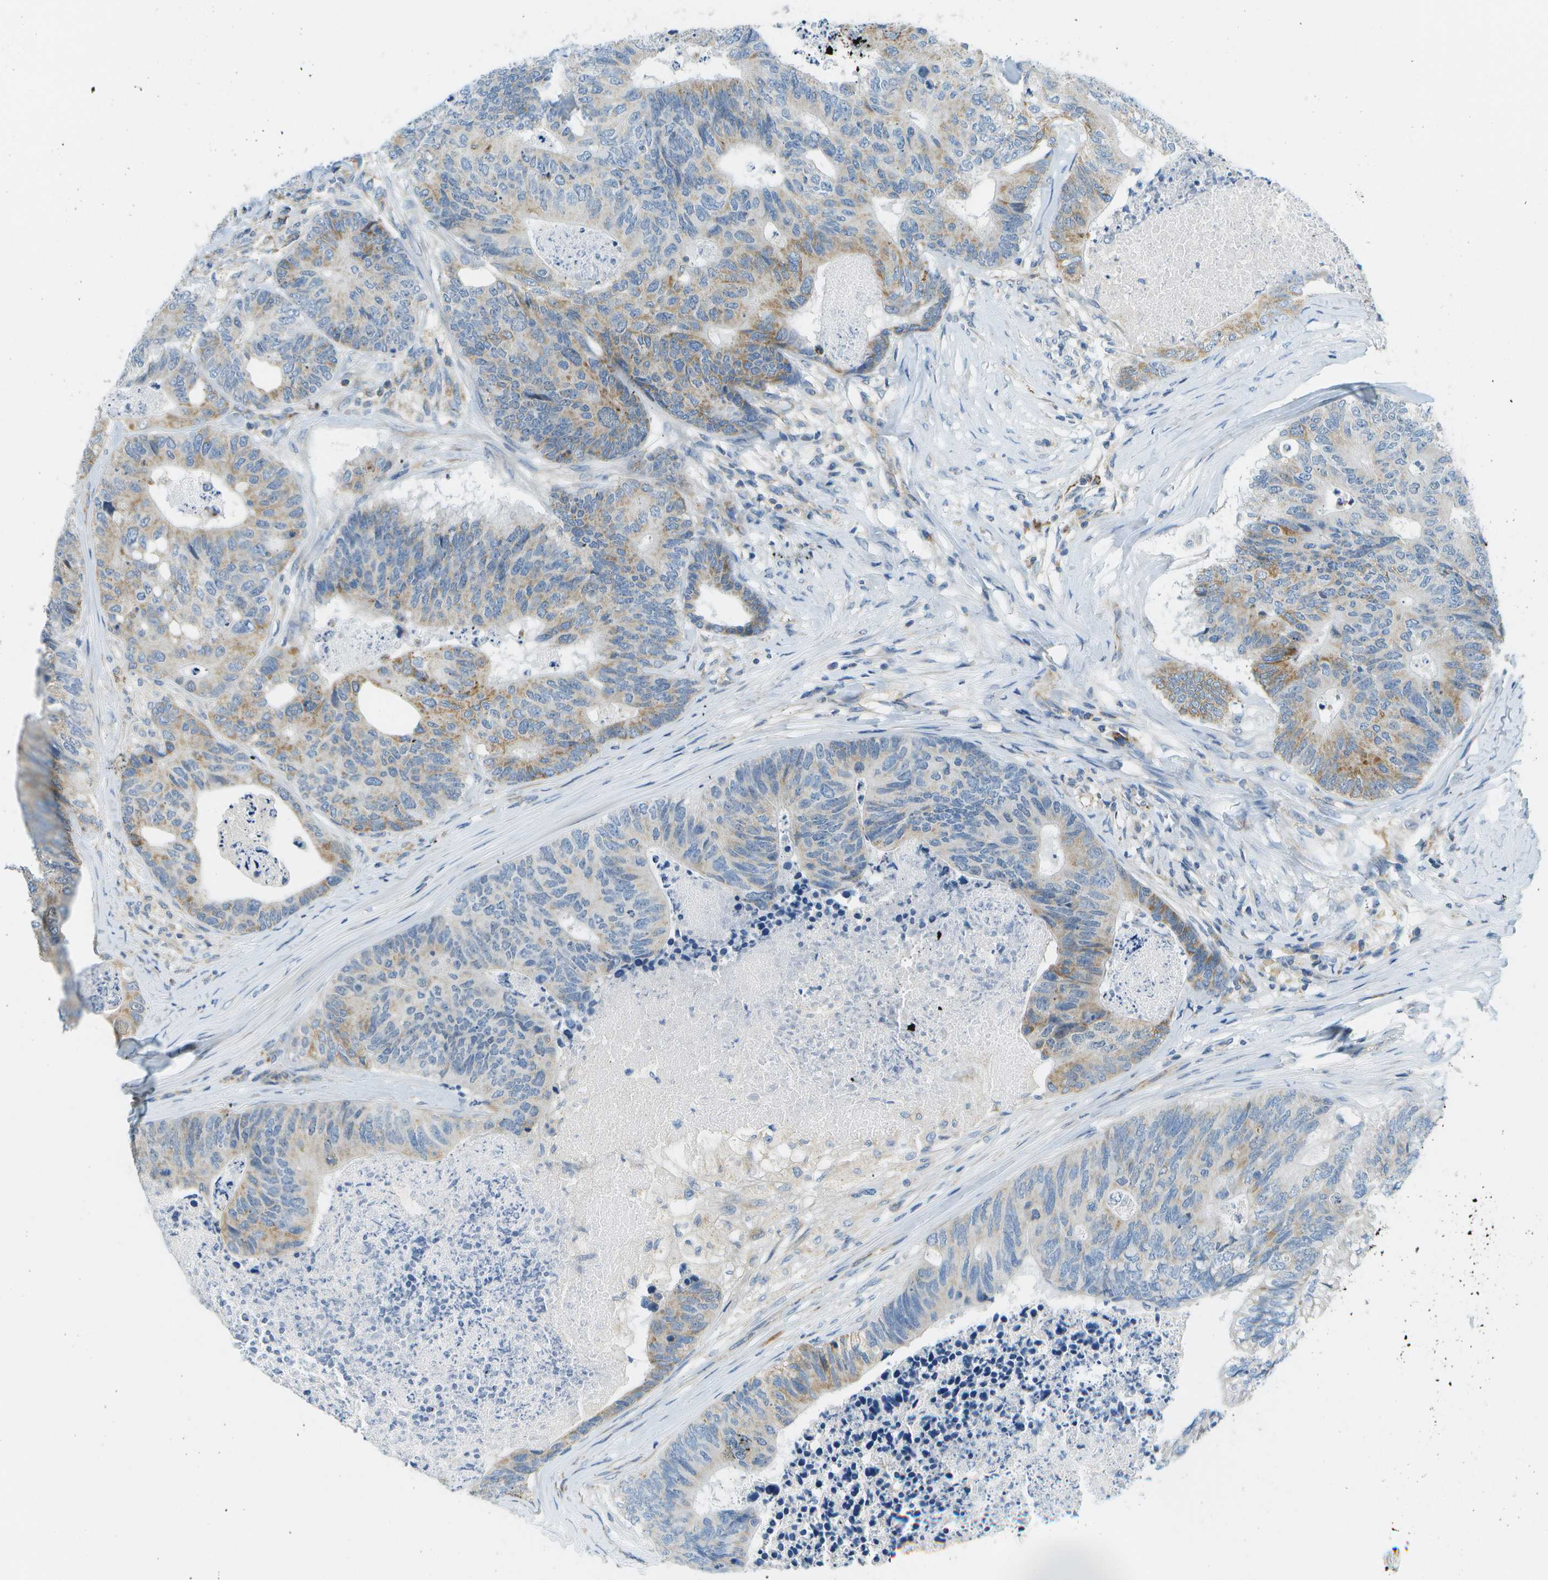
{"staining": {"intensity": "moderate", "quantity": "<25%", "location": "cytoplasmic/membranous"}, "tissue": "colorectal cancer", "cell_type": "Tumor cells", "image_type": "cancer", "snomed": [{"axis": "morphology", "description": "Adenocarcinoma, NOS"}, {"axis": "topography", "description": "Colon"}], "caption": "Immunohistochemistry of human colorectal adenocarcinoma displays low levels of moderate cytoplasmic/membranous positivity in approximately <25% of tumor cells.", "gene": "PTGIS", "patient": {"sex": "female", "age": 67}}